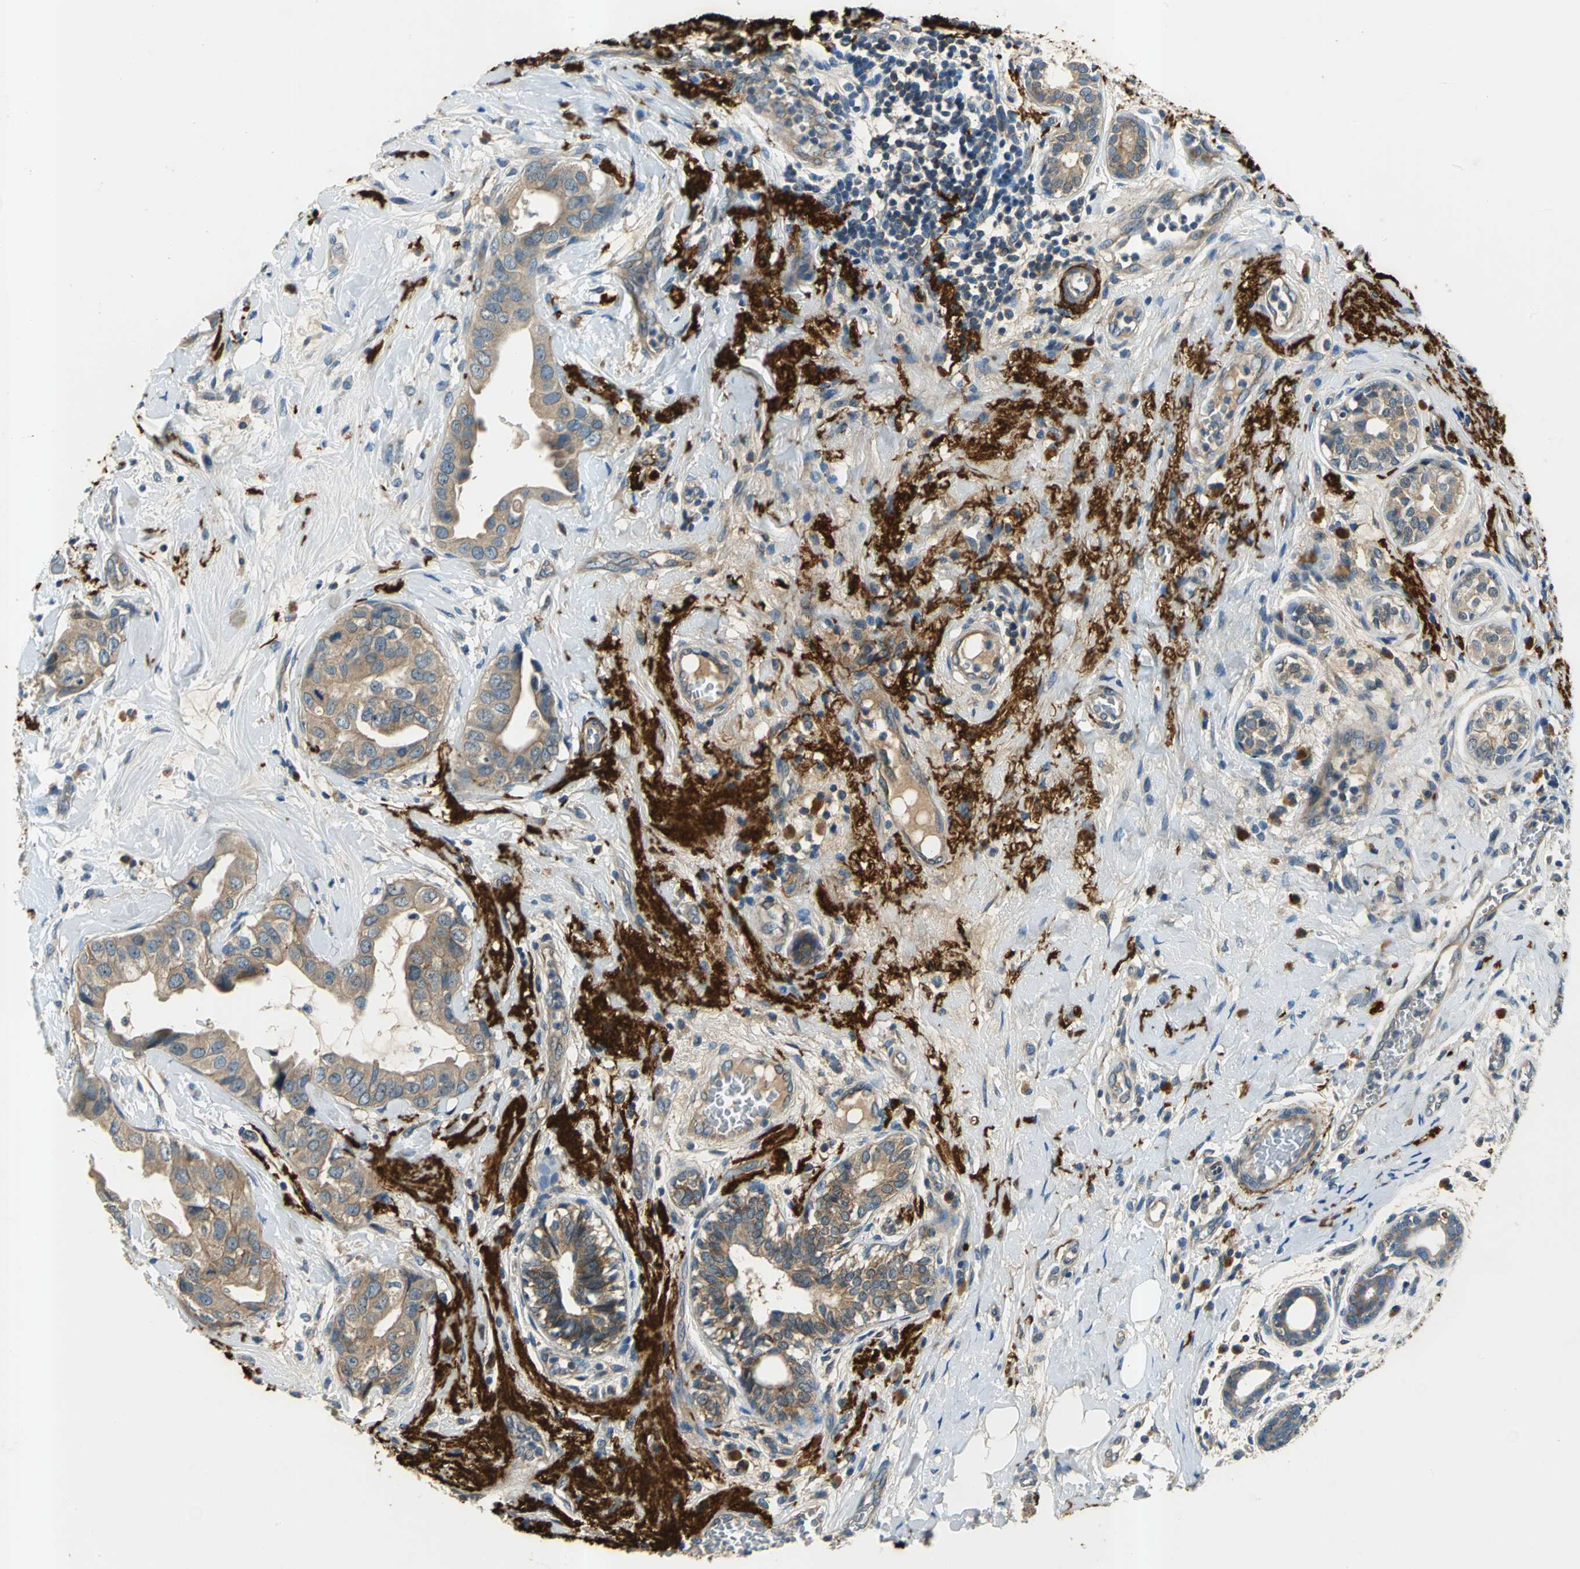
{"staining": {"intensity": "weak", "quantity": ">75%", "location": "cytoplasmic/membranous"}, "tissue": "breast cancer", "cell_type": "Tumor cells", "image_type": "cancer", "snomed": [{"axis": "morphology", "description": "Duct carcinoma"}, {"axis": "topography", "description": "Breast"}], "caption": "Immunohistochemical staining of human invasive ductal carcinoma (breast) shows low levels of weak cytoplasmic/membranous expression in about >75% of tumor cells.", "gene": "SLC16A7", "patient": {"sex": "female", "age": 40}}